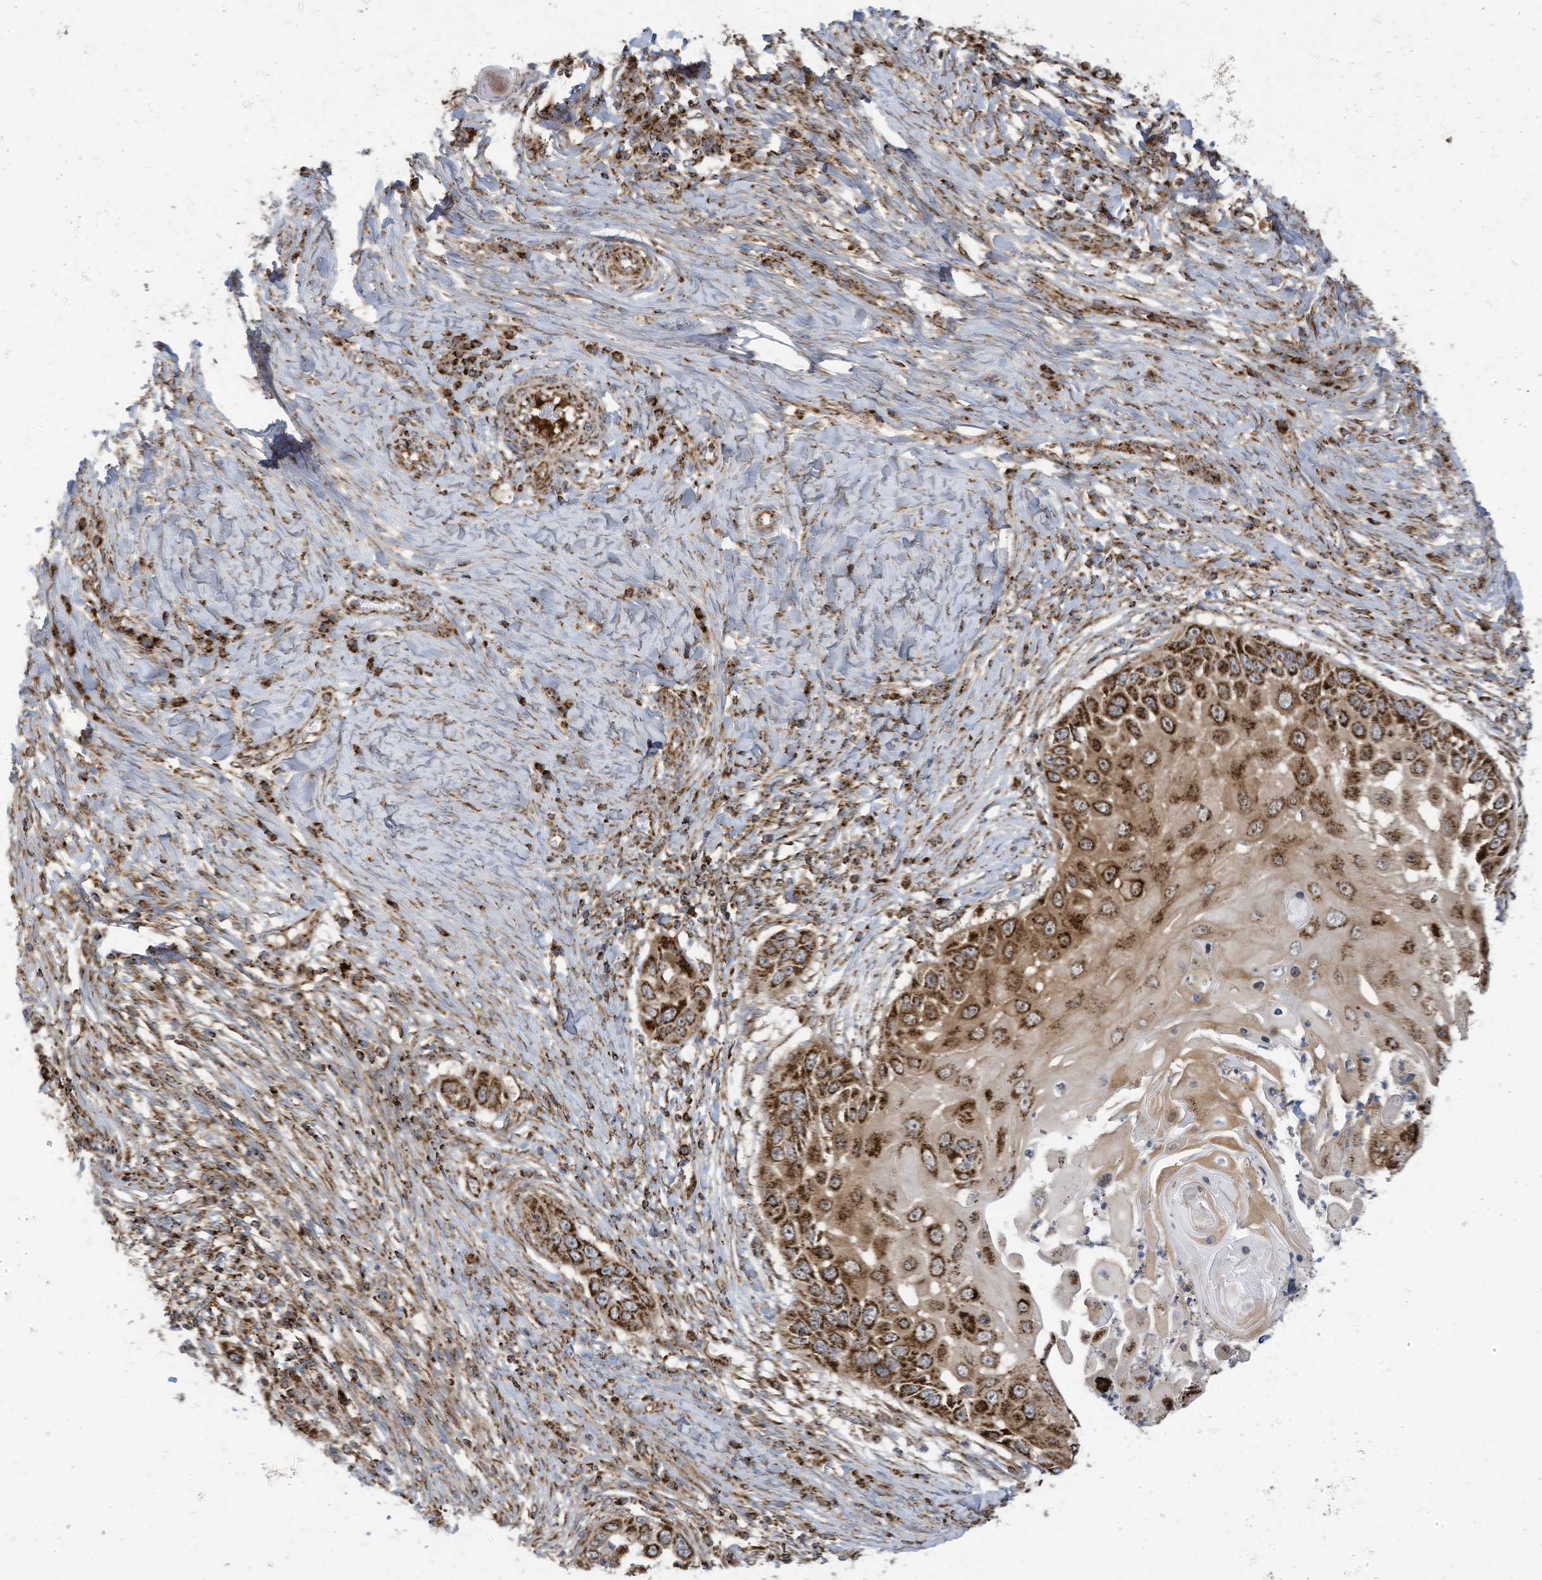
{"staining": {"intensity": "strong", "quantity": ">75%", "location": "cytoplasmic/membranous"}, "tissue": "skin cancer", "cell_type": "Tumor cells", "image_type": "cancer", "snomed": [{"axis": "morphology", "description": "Squamous cell carcinoma, NOS"}, {"axis": "topography", "description": "Skin"}], "caption": "High-power microscopy captured an immunohistochemistry (IHC) histopathology image of skin cancer, revealing strong cytoplasmic/membranous staining in approximately >75% of tumor cells.", "gene": "COX10", "patient": {"sex": "female", "age": 44}}